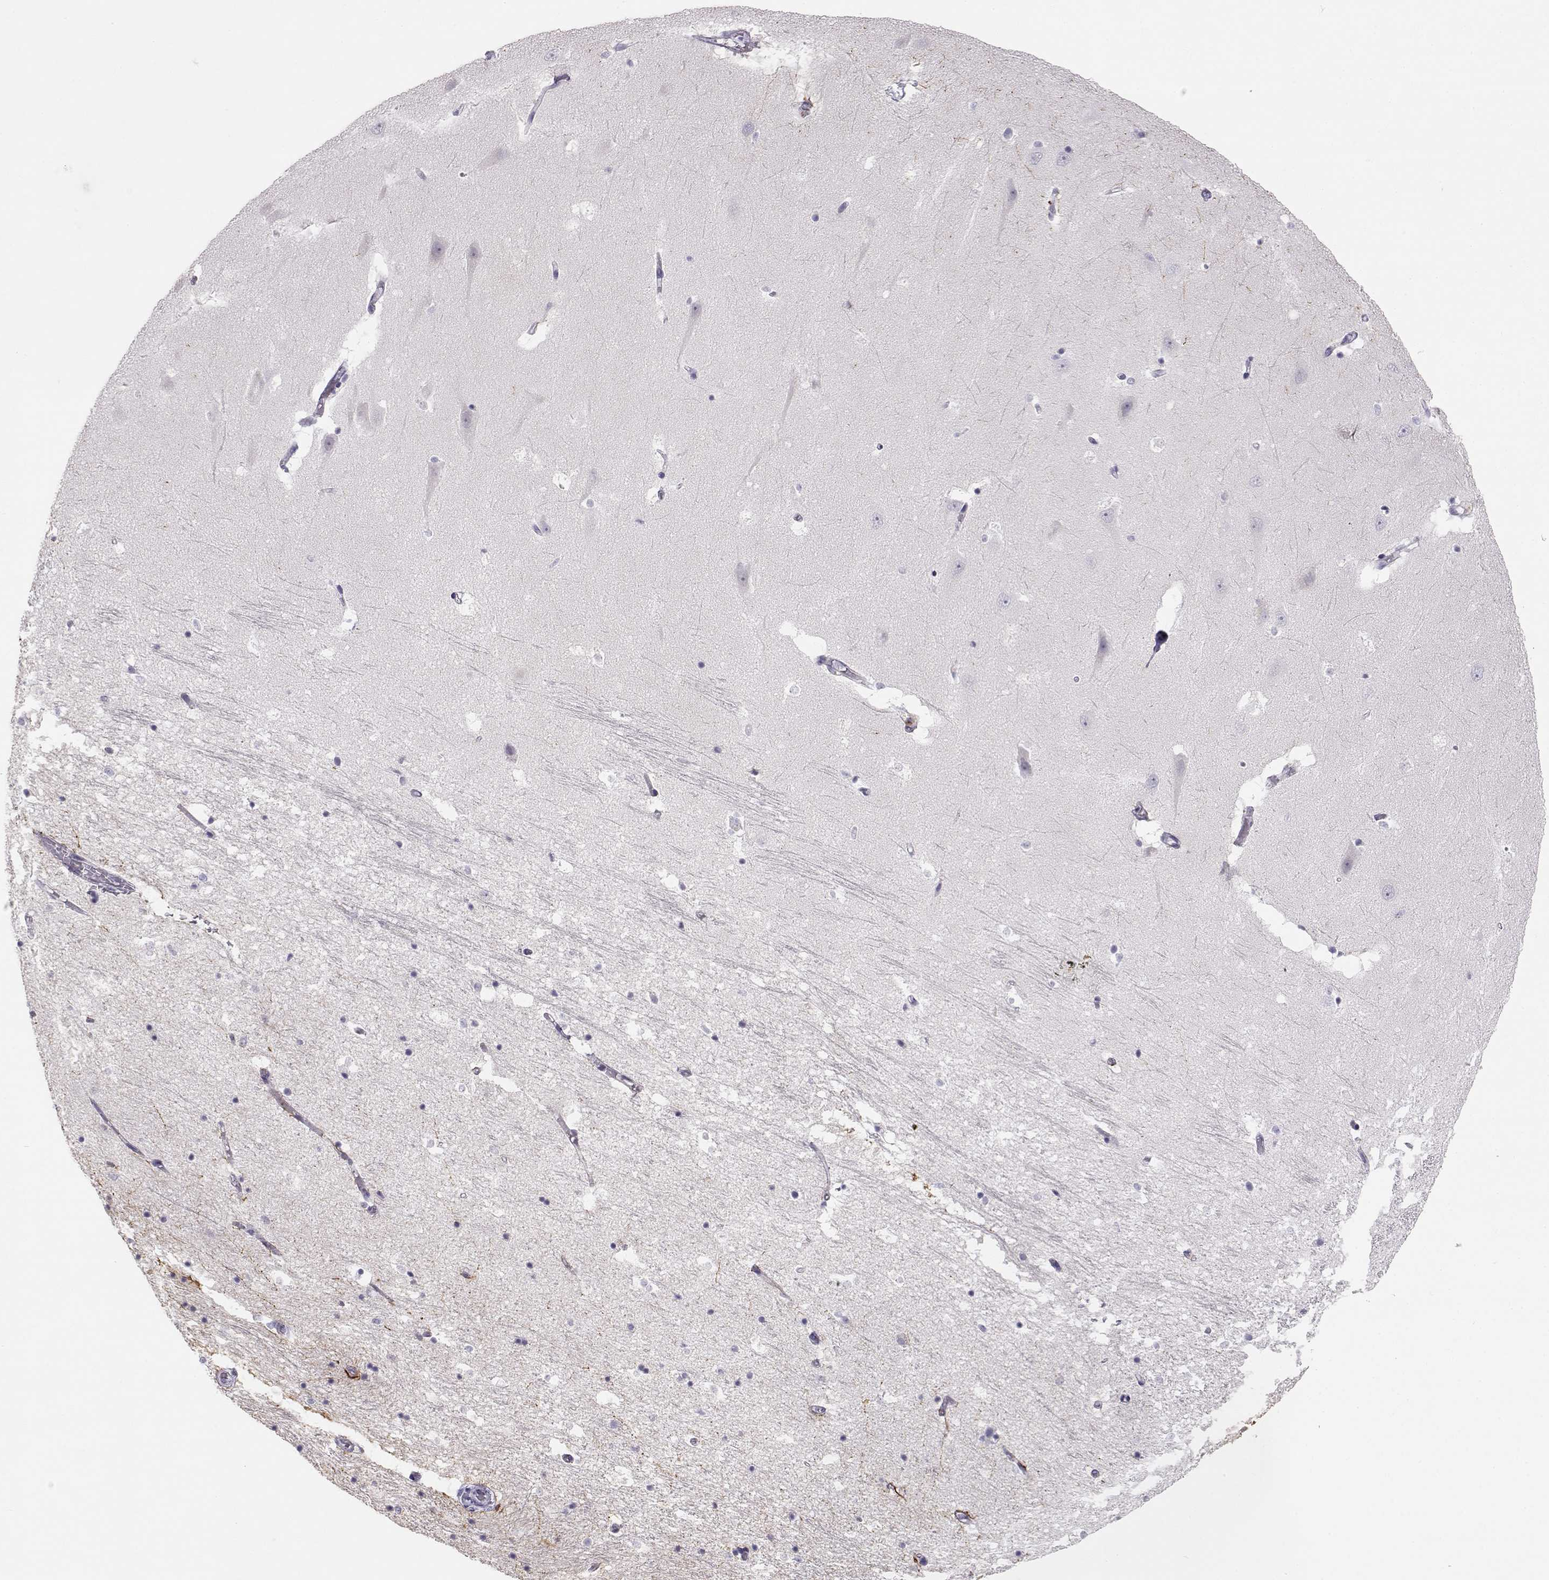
{"staining": {"intensity": "negative", "quantity": "none", "location": "none"}, "tissue": "hippocampus", "cell_type": "Glial cells", "image_type": "normal", "snomed": [{"axis": "morphology", "description": "Normal tissue, NOS"}, {"axis": "topography", "description": "Hippocampus"}], "caption": "Immunohistochemical staining of normal human hippocampus displays no significant expression in glial cells.", "gene": "OPN5", "patient": {"sex": "male", "age": 44}}